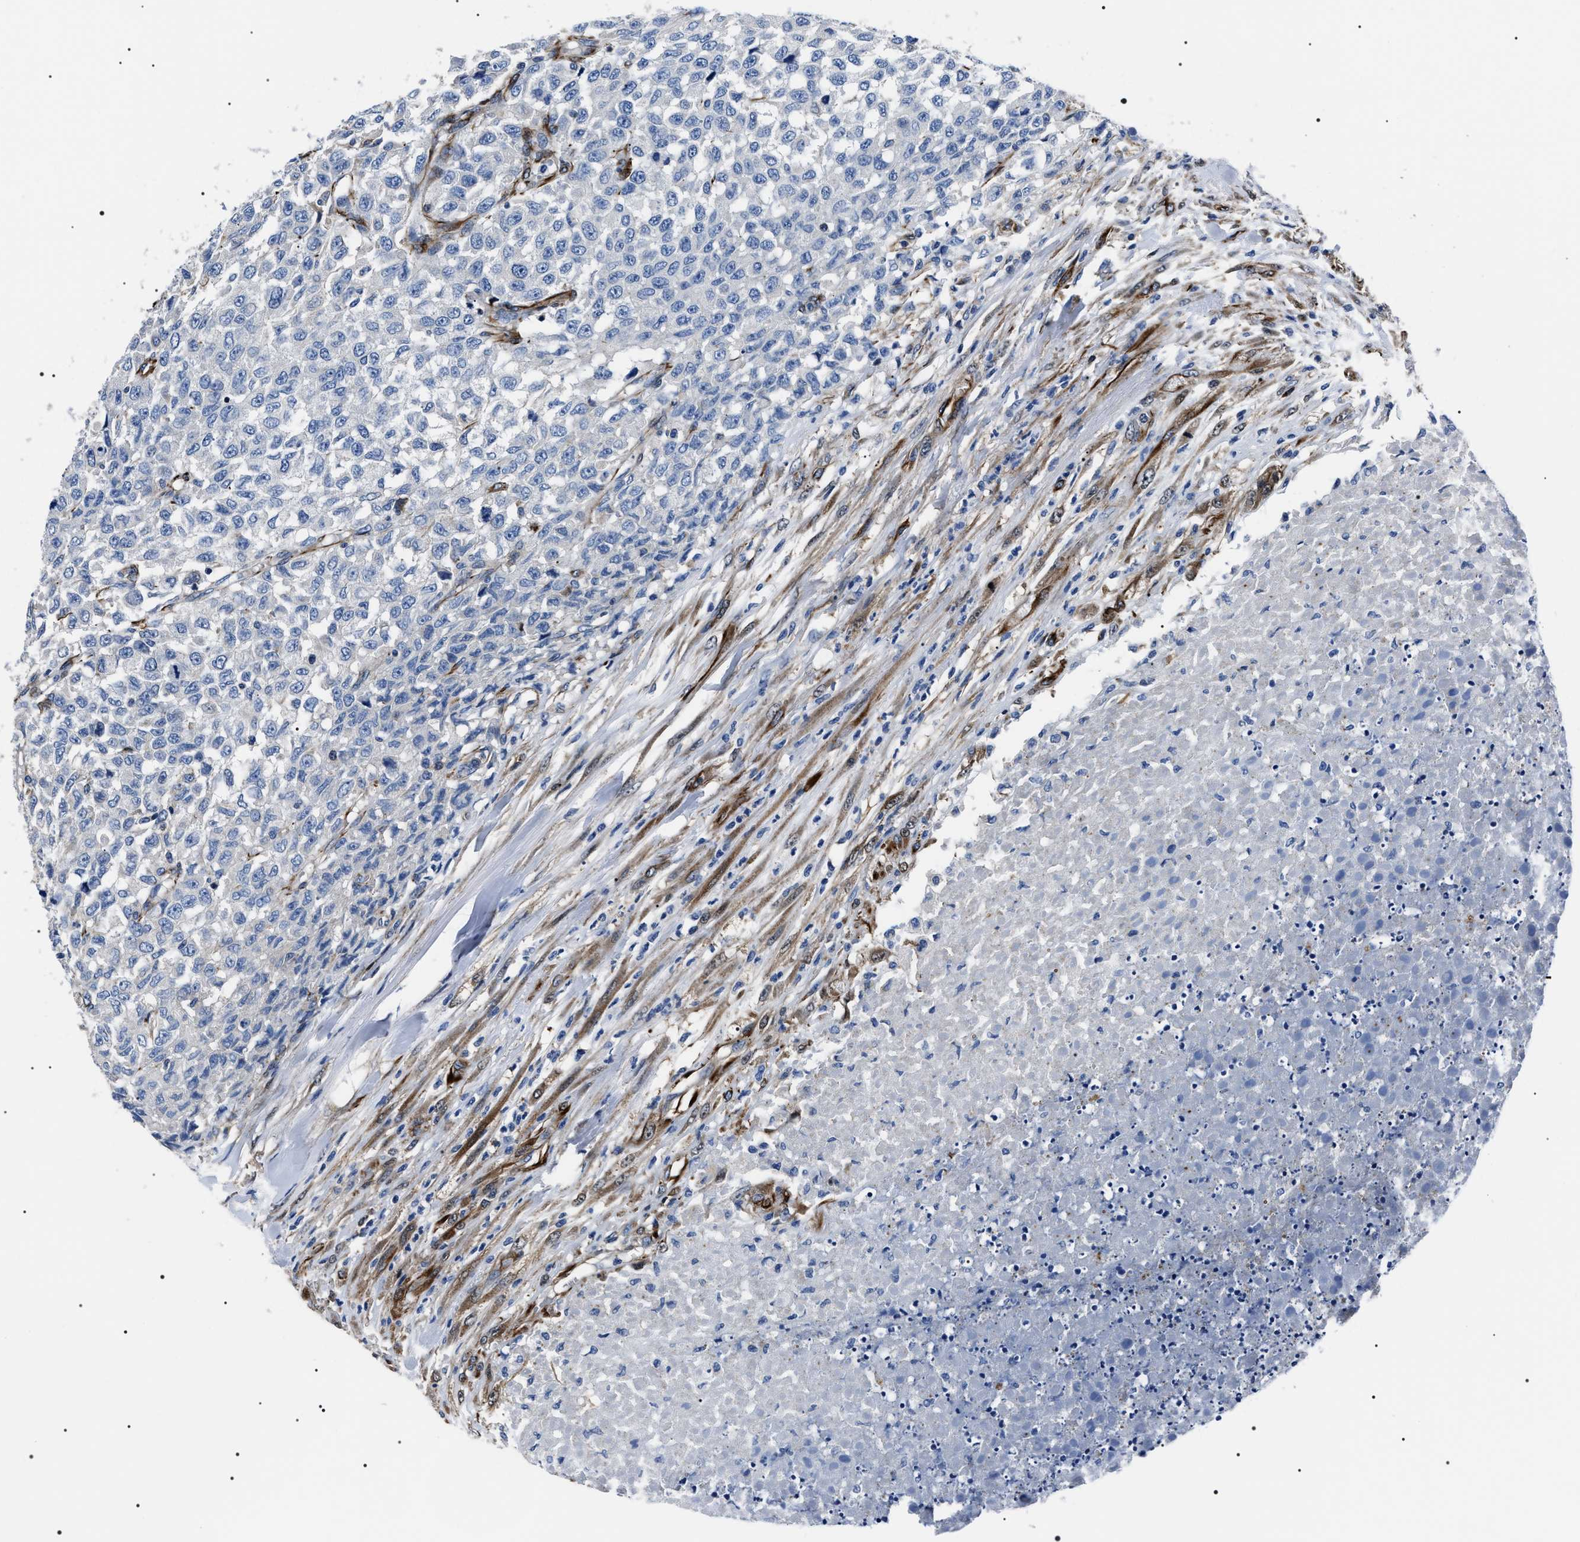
{"staining": {"intensity": "negative", "quantity": "none", "location": "none"}, "tissue": "testis cancer", "cell_type": "Tumor cells", "image_type": "cancer", "snomed": [{"axis": "morphology", "description": "Seminoma, NOS"}, {"axis": "topography", "description": "Testis"}], "caption": "Human seminoma (testis) stained for a protein using immunohistochemistry reveals no positivity in tumor cells.", "gene": "BAG2", "patient": {"sex": "male", "age": 59}}